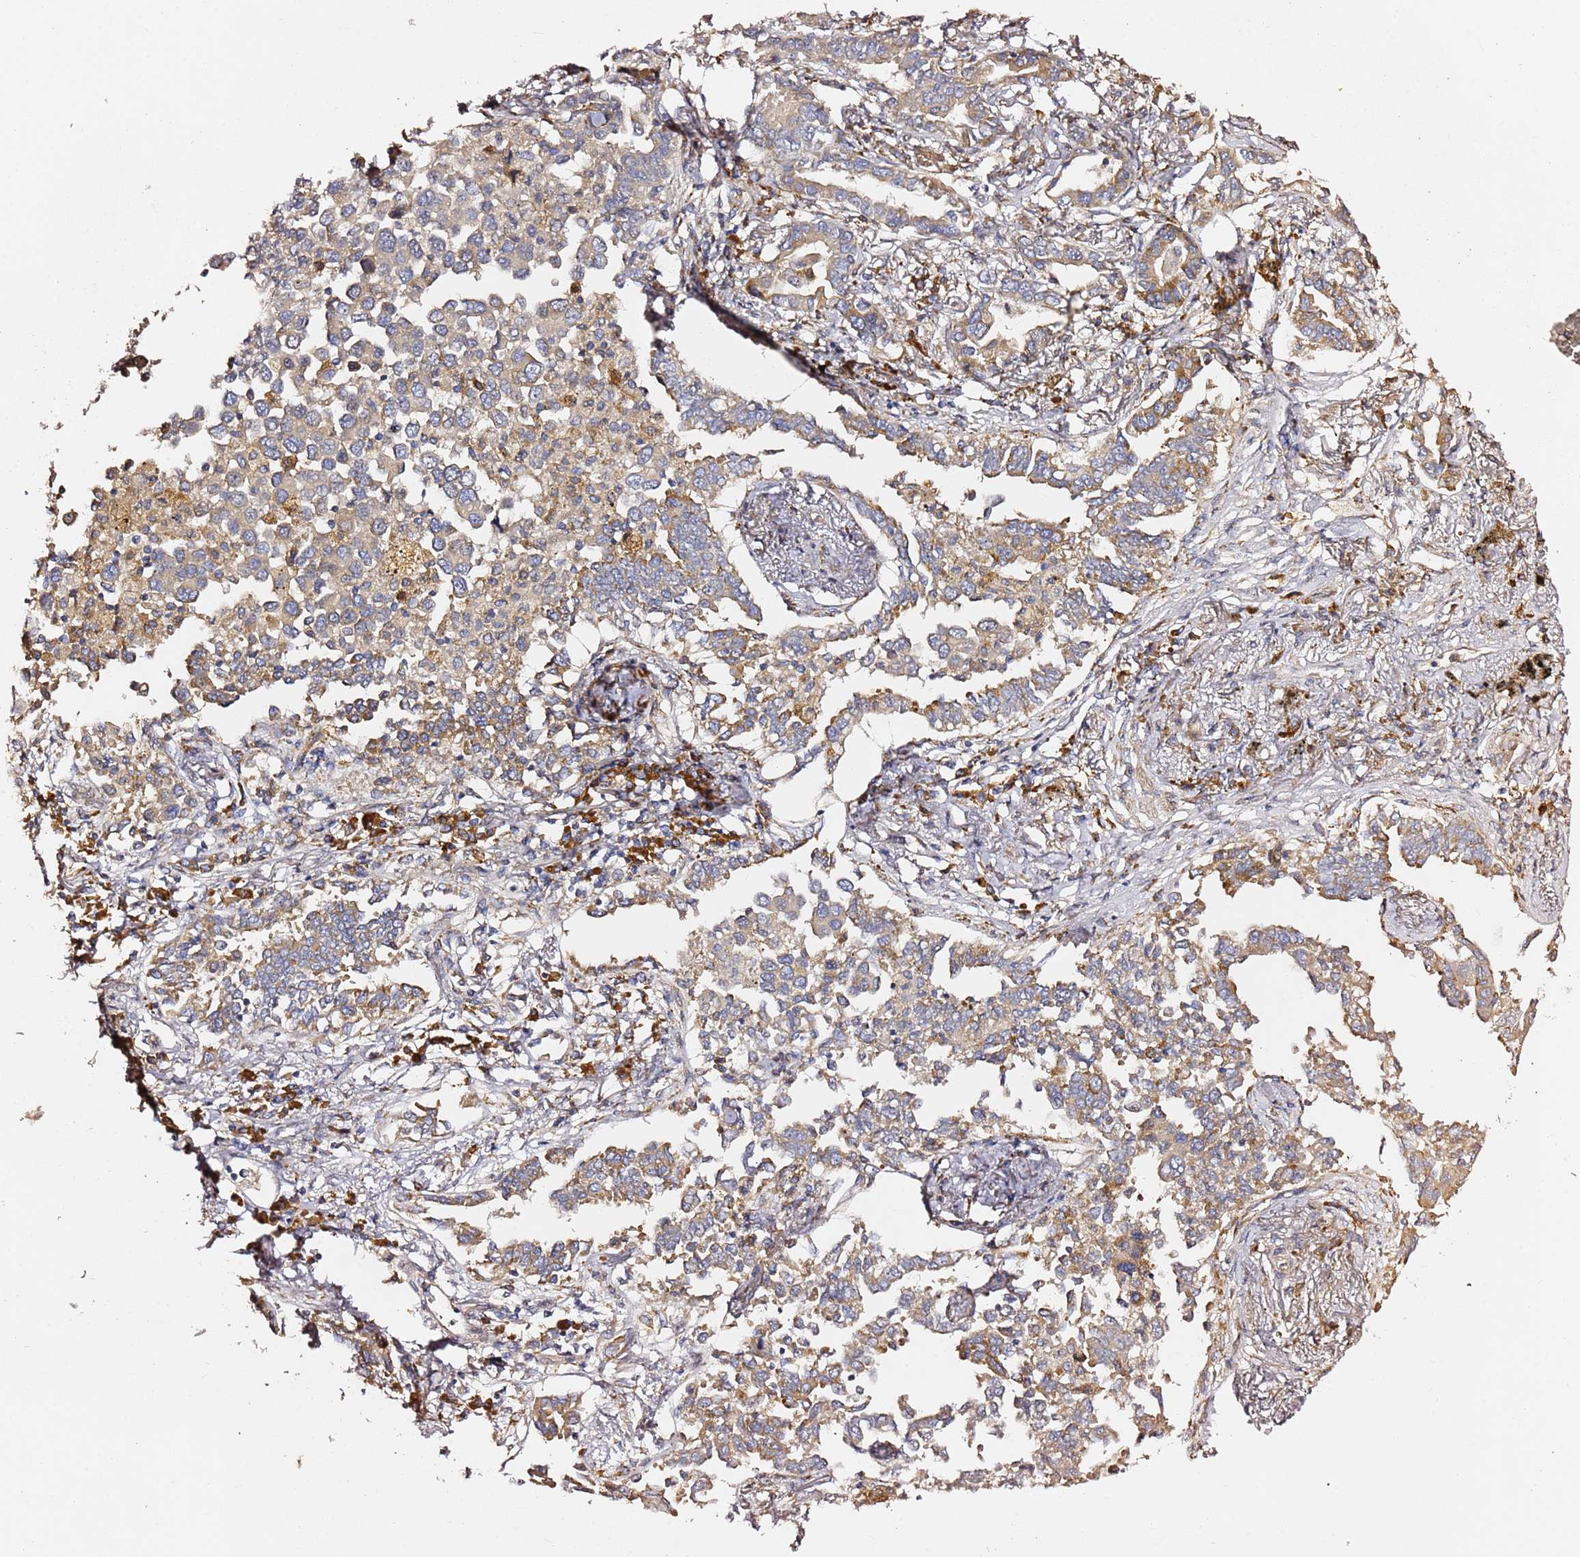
{"staining": {"intensity": "weak", "quantity": "25%-75%", "location": "cytoplasmic/membranous"}, "tissue": "lung cancer", "cell_type": "Tumor cells", "image_type": "cancer", "snomed": [{"axis": "morphology", "description": "Adenocarcinoma, NOS"}, {"axis": "topography", "description": "Lung"}], "caption": "An image of adenocarcinoma (lung) stained for a protein demonstrates weak cytoplasmic/membranous brown staining in tumor cells. Nuclei are stained in blue.", "gene": "HSD17B7", "patient": {"sex": "male", "age": 67}}